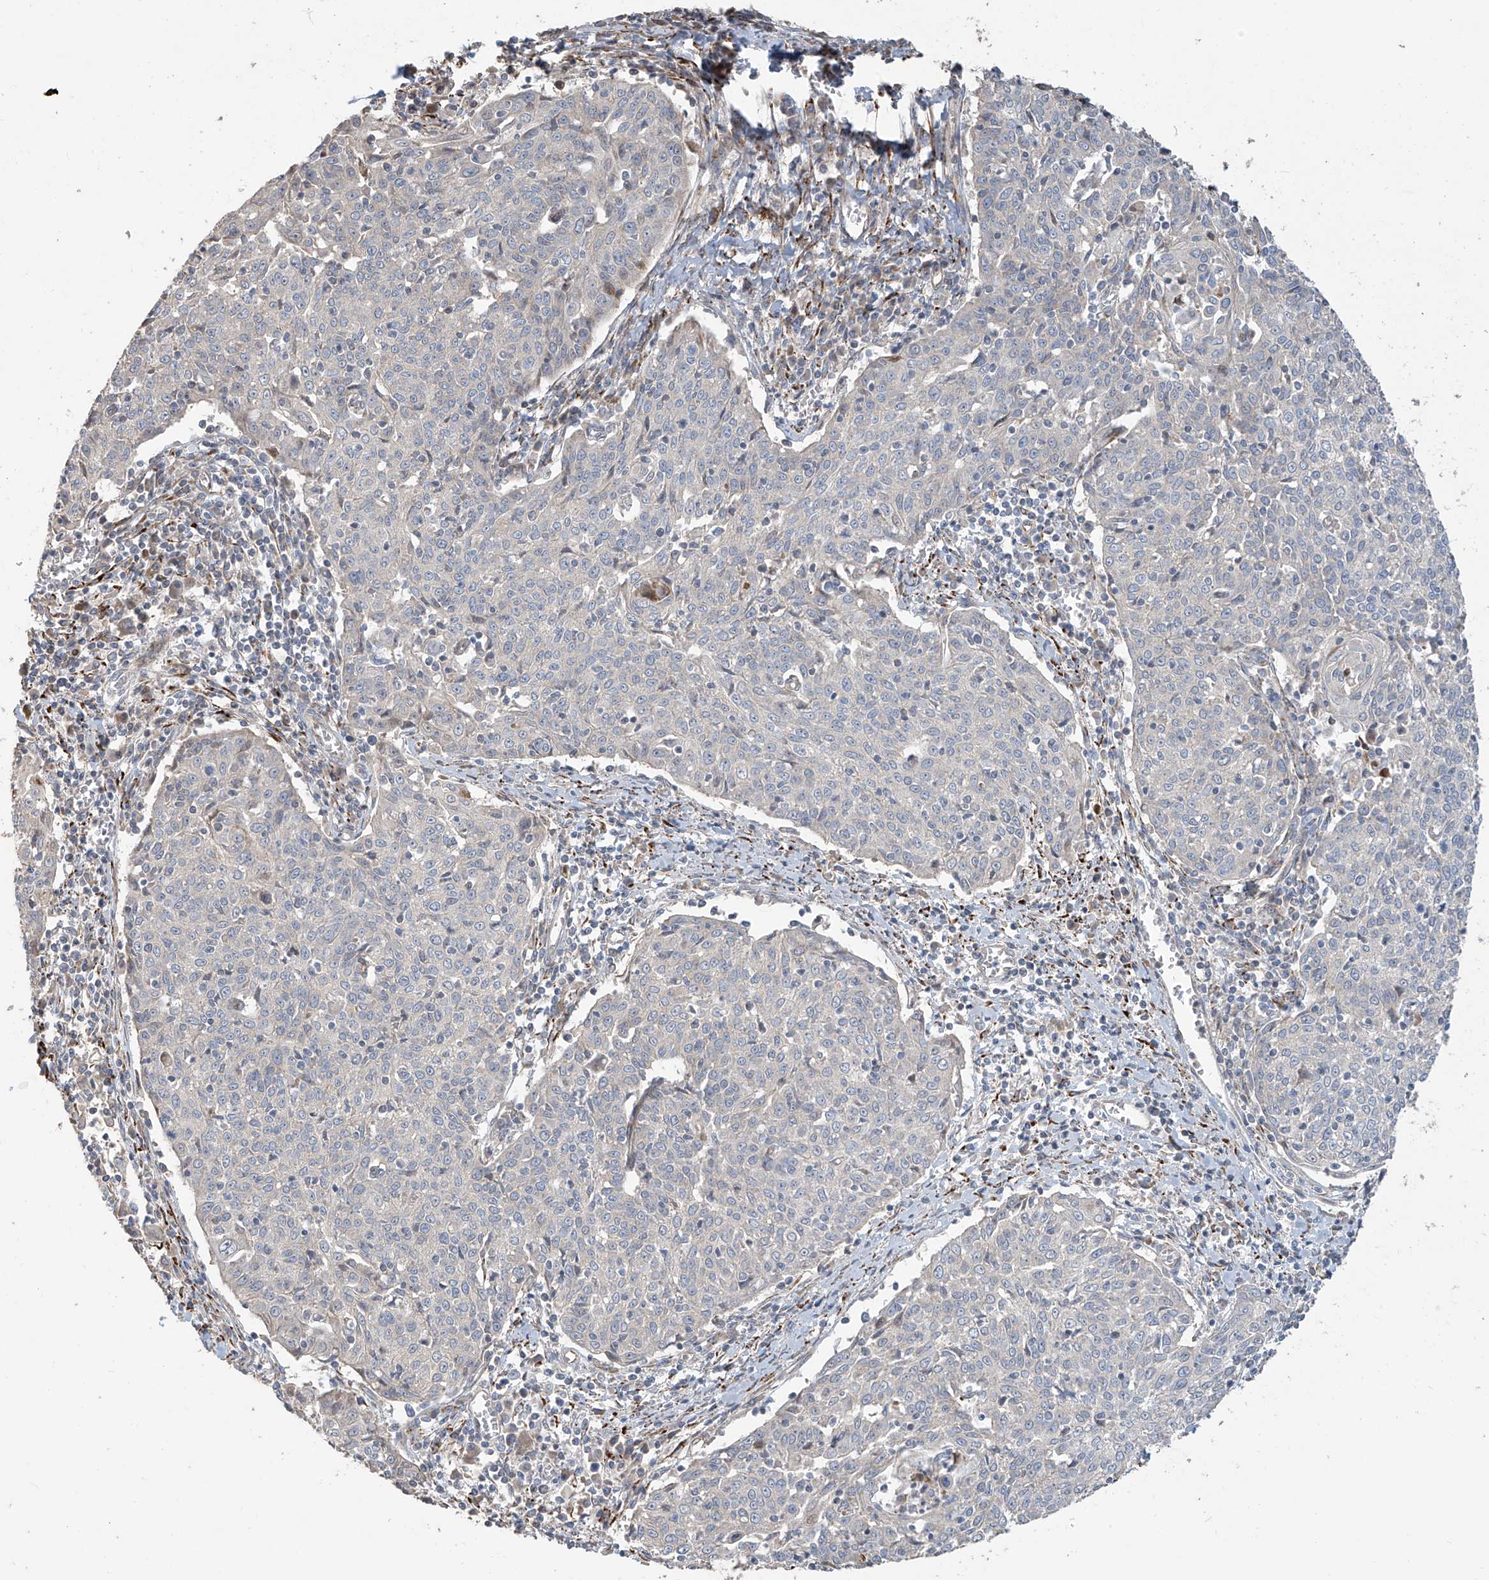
{"staining": {"intensity": "negative", "quantity": "none", "location": "none"}, "tissue": "cervical cancer", "cell_type": "Tumor cells", "image_type": "cancer", "snomed": [{"axis": "morphology", "description": "Squamous cell carcinoma, NOS"}, {"axis": "topography", "description": "Cervix"}], "caption": "Immunohistochemistry of human cervical cancer (squamous cell carcinoma) displays no expression in tumor cells.", "gene": "ABTB1", "patient": {"sex": "female", "age": 48}}